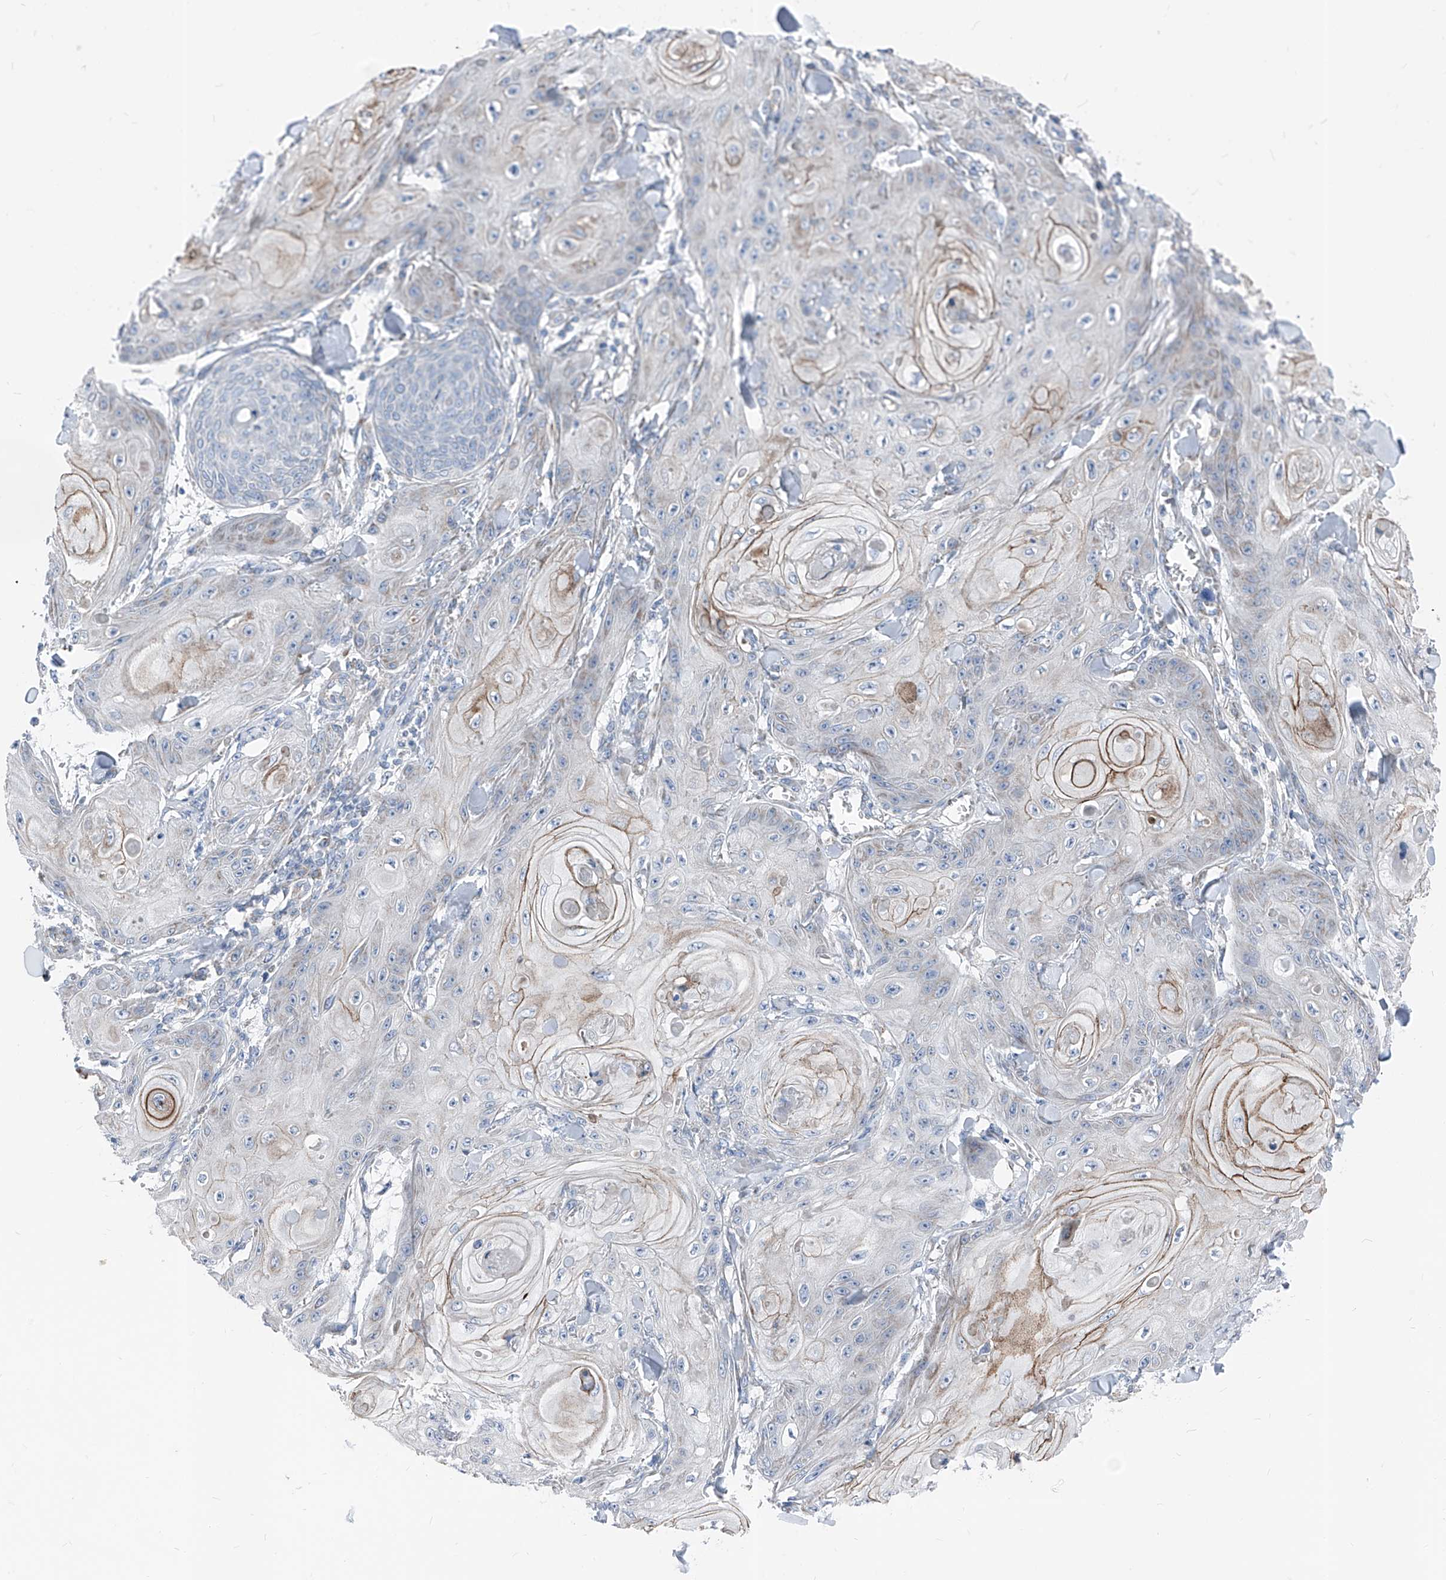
{"staining": {"intensity": "negative", "quantity": "none", "location": "none"}, "tissue": "skin cancer", "cell_type": "Tumor cells", "image_type": "cancer", "snomed": [{"axis": "morphology", "description": "Squamous cell carcinoma, NOS"}, {"axis": "topography", "description": "Skin"}], "caption": "This is a image of IHC staining of skin cancer, which shows no positivity in tumor cells.", "gene": "AGPS", "patient": {"sex": "male", "age": 74}}